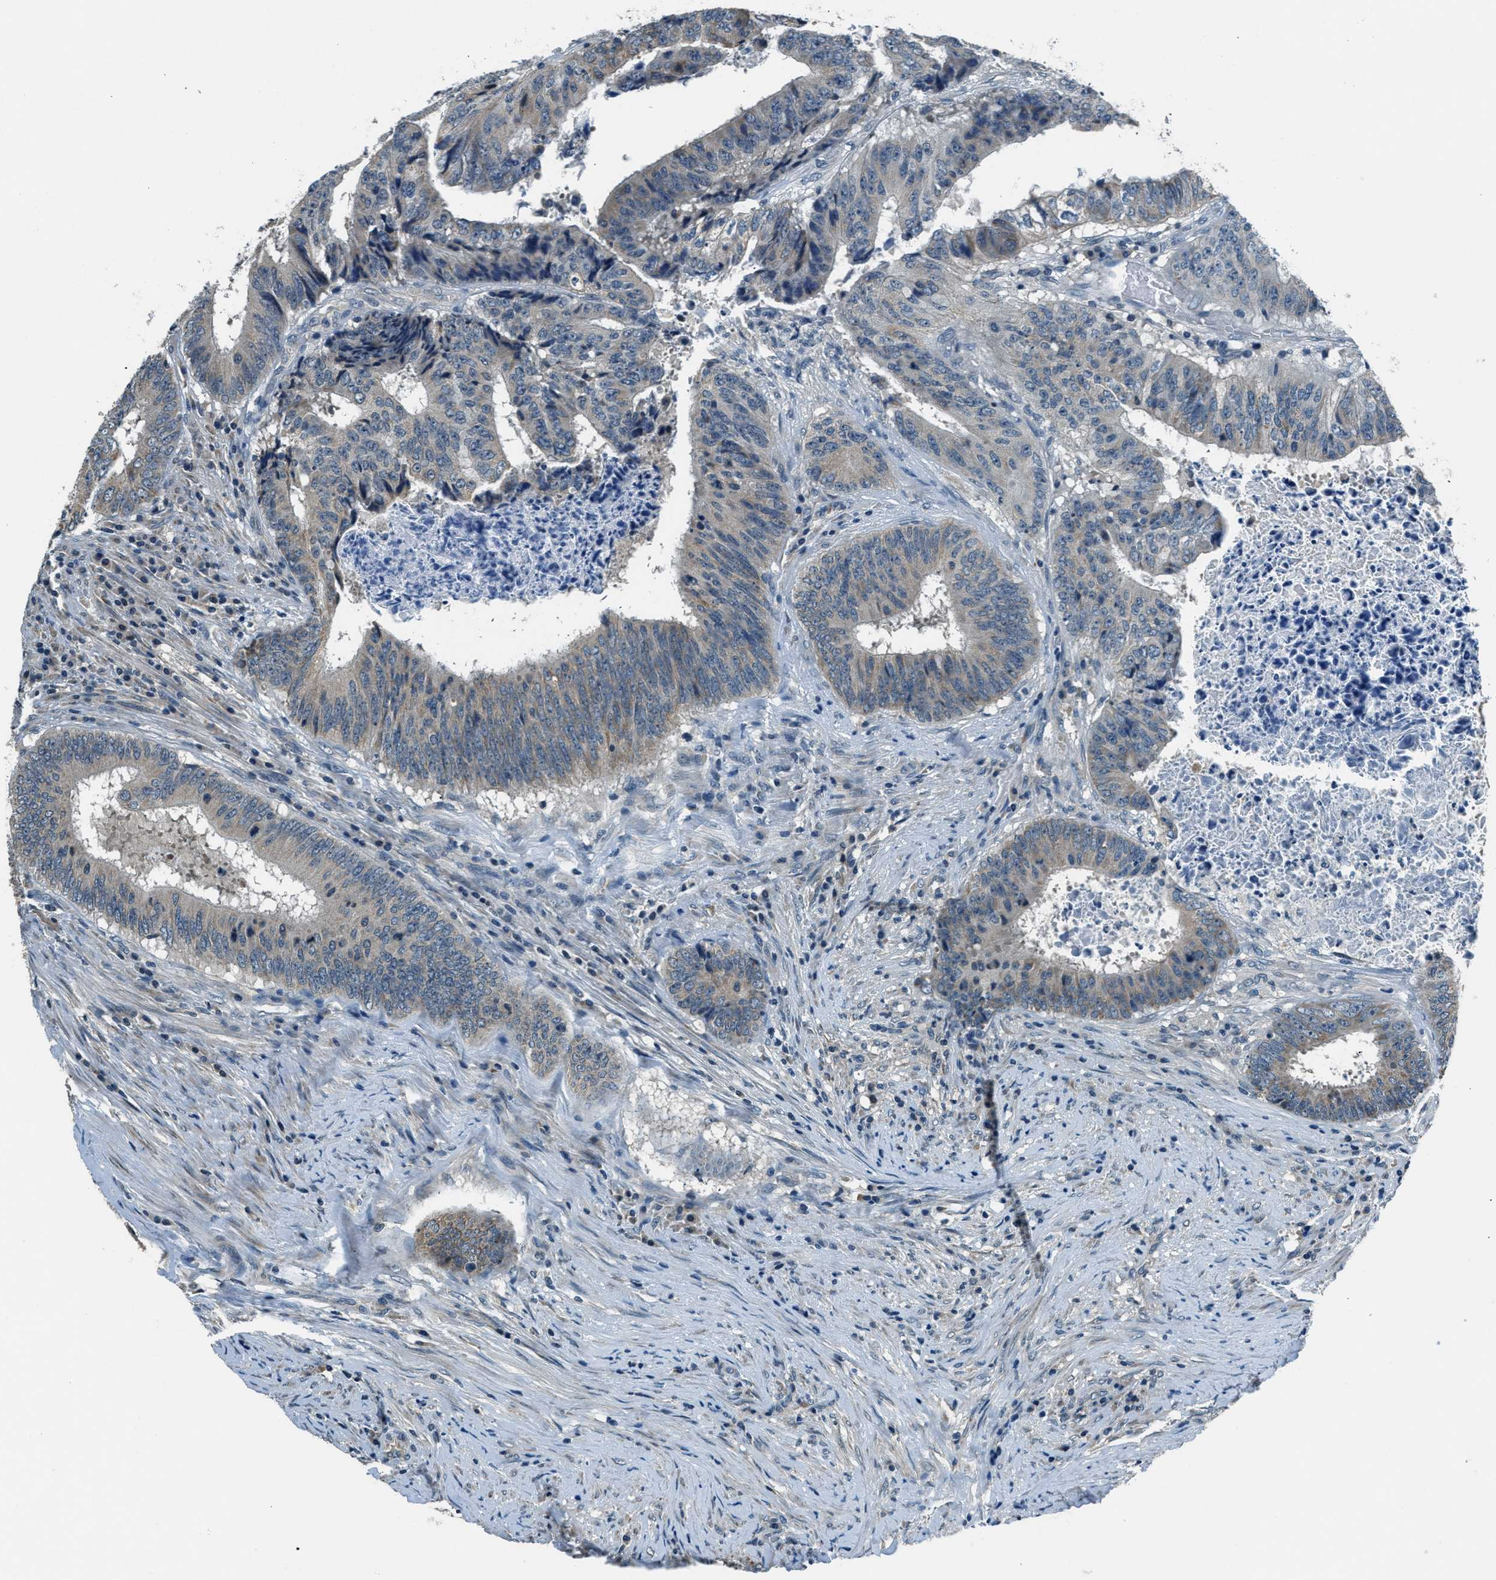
{"staining": {"intensity": "weak", "quantity": "<25%", "location": "cytoplasmic/membranous"}, "tissue": "colorectal cancer", "cell_type": "Tumor cells", "image_type": "cancer", "snomed": [{"axis": "morphology", "description": "Adenocarcinoma, NOS"}, {"axis": "topography", "description": "Rectum"}], "caption": "Histopathology image shows no significant protein positivity in tumor cells of colorectal adenocarcinoma. Brightfield microscopy of IHC stained with DAB (3,3'-diaminobenzidine) (brown) and hematoxylin (blue), captured at high magnification.", "gene": "NME8", "patient": {"sex": "male", "age": 72}}